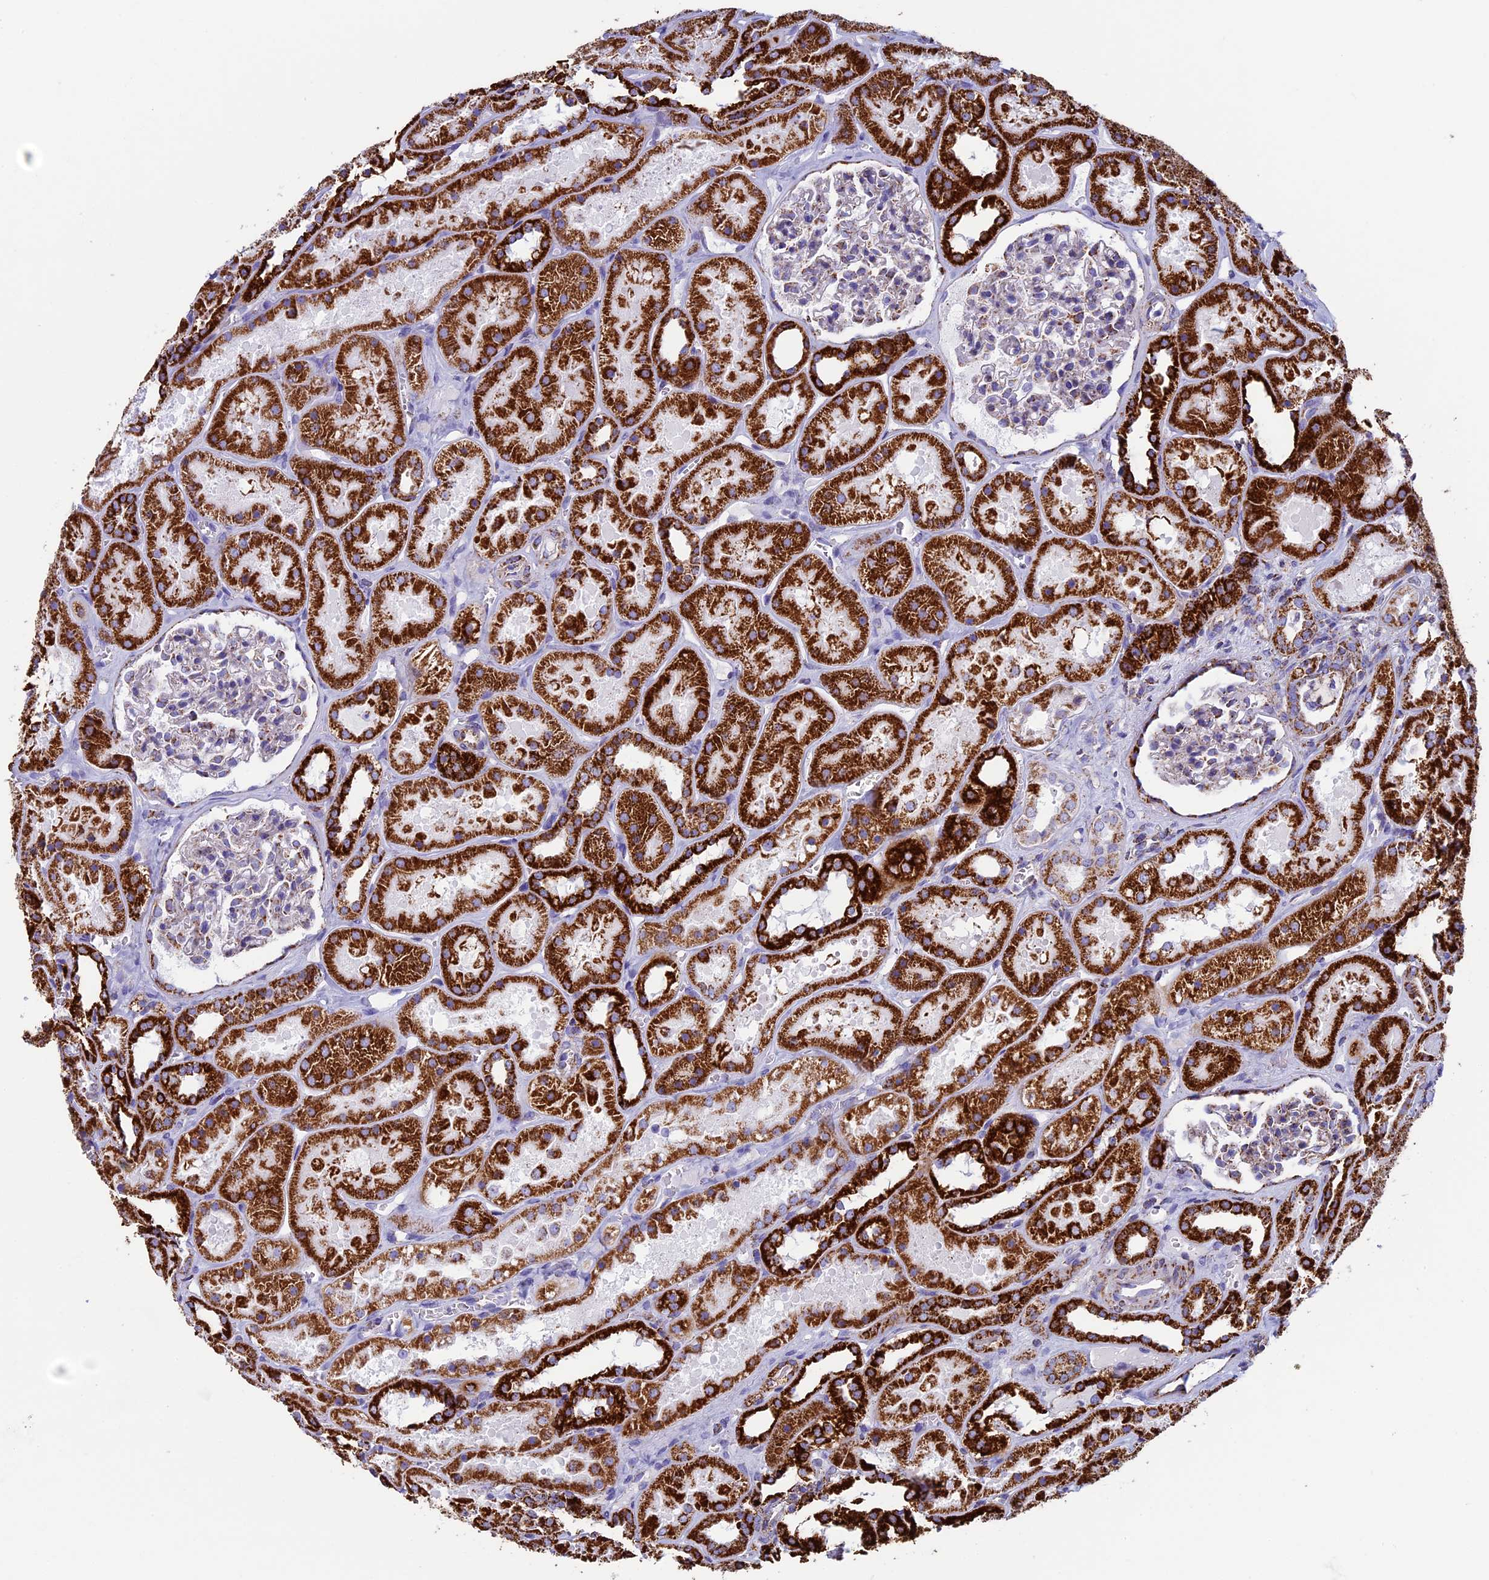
{"staining": {"intensity": "weak", "quantity": "25%-75%", "location": "cytoplasmic/membranous"}, "tissue": "kidney", "cell_type": "Cells in glomeruli", "image_type": "normal", "snomed": [{"axis": "morphology", "description": "Normal tissue, NOS"}, {"axis": "topography", "description": "Kidney"}], "caption": "Immunohistochemical staining of normal kidney exhibits weak cytoplasmic/membranous protein expression in about 25%-75% of cells in glomeruli.", "gene": "UQCRFS1", "patient": {"sex": "female", "age": 41}}